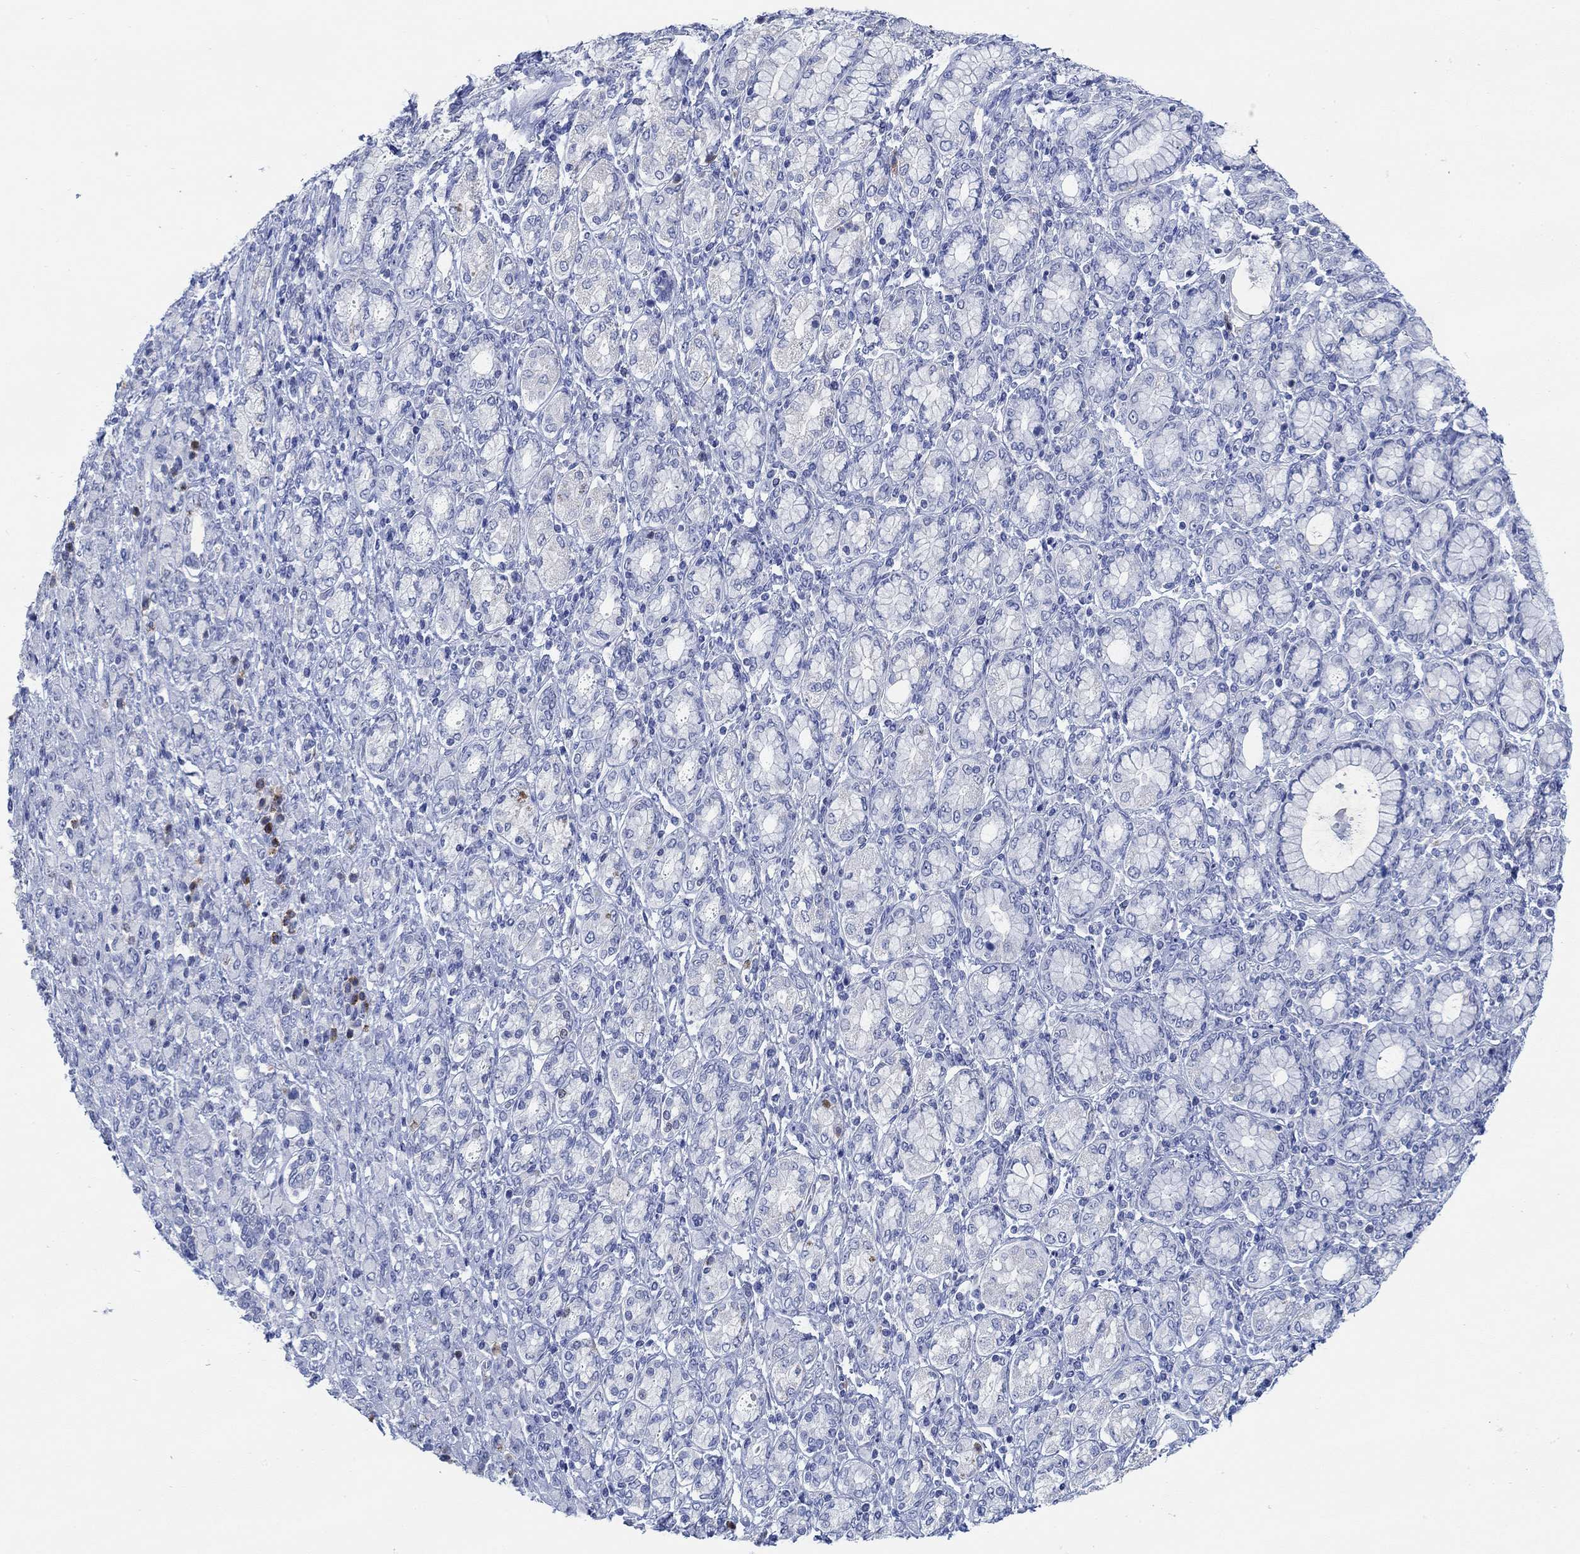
{"staining": {"intensity": "negative", "quantity": "none", "location": "none"}, "tissue": "stomach cancer", "cell_type": "Tumor cells", "image_type": "cancer", "snomed": [{"axis": "morphology", "description": "Normal tissue, NOS"}, {"axis": "morphology", "description": "Adenocarcinoma, NOS"}, {"axis": "topography", "description": "Stomach"}], "caption": "High power microscopy photomicrograph of an IHC micrograph of stomach cancer, revealing no significant staining in tumor cells. (Stains: DAB (3,3'-diaminobenzidine) immunohistochemistry with hematoxylin counter stain, Microscopy: brightfield microscopy at high magnification).", "gene": "PPP1R17", "patient": {"sex": "female", "age": 79}}